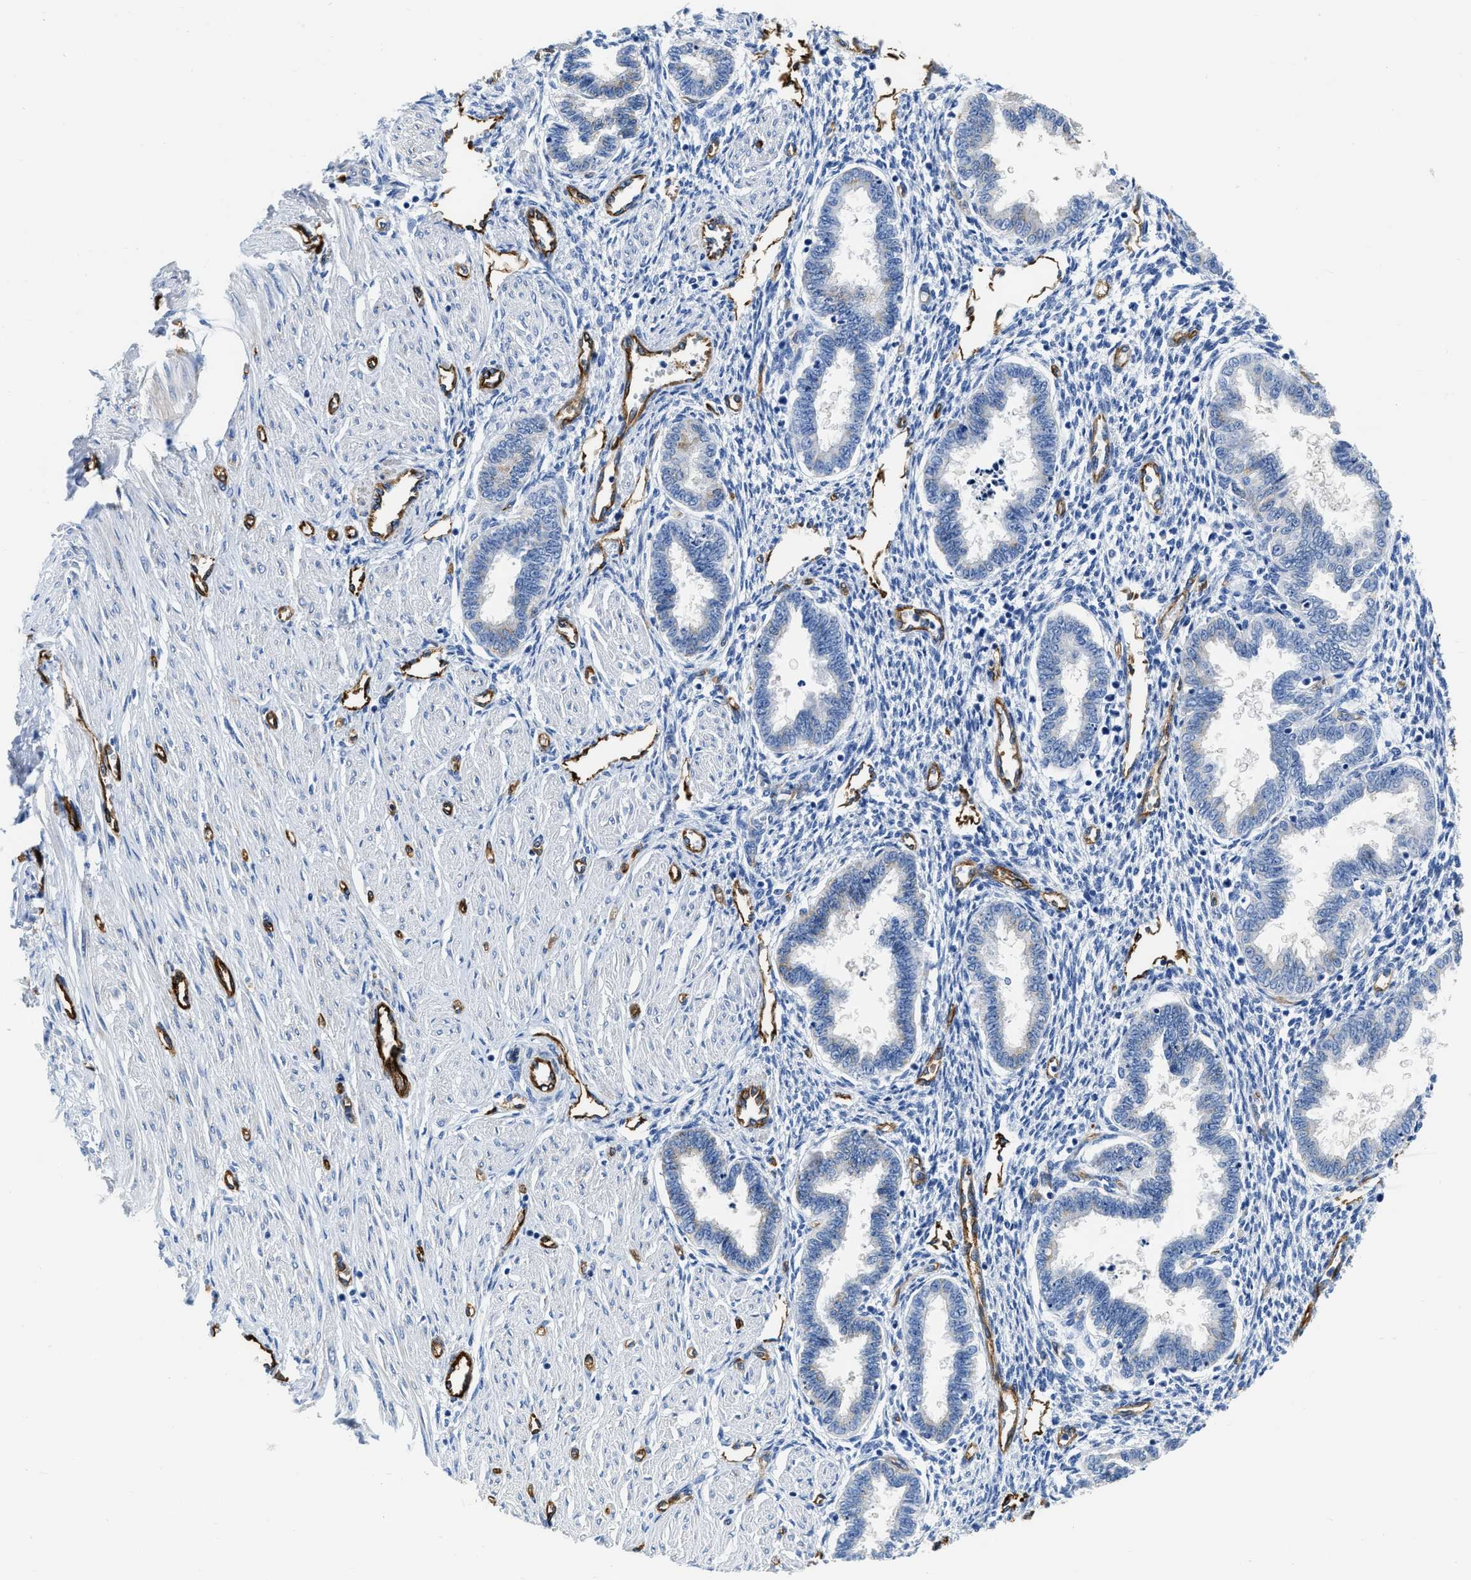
{"staining": {"intensity": "negative", "quantity": "none", "location": "none"}, "tissue": "endometrium", "cell_type": "Cells in endometrial stroma", "image_type": "normal", "snomed": [{"axis": "morphology", "description": "Normal tissue, NOS"}, {"axis": "topography", "description": "Endometrium"}], "caption": "Immunohistochemistry image of unremarkable endometrium stained for a protein (brown), which exhibits no staining in cells in endometrial stroma.", "gene": "TVP23B", "patient": {"sex": "female", "age": 33}}